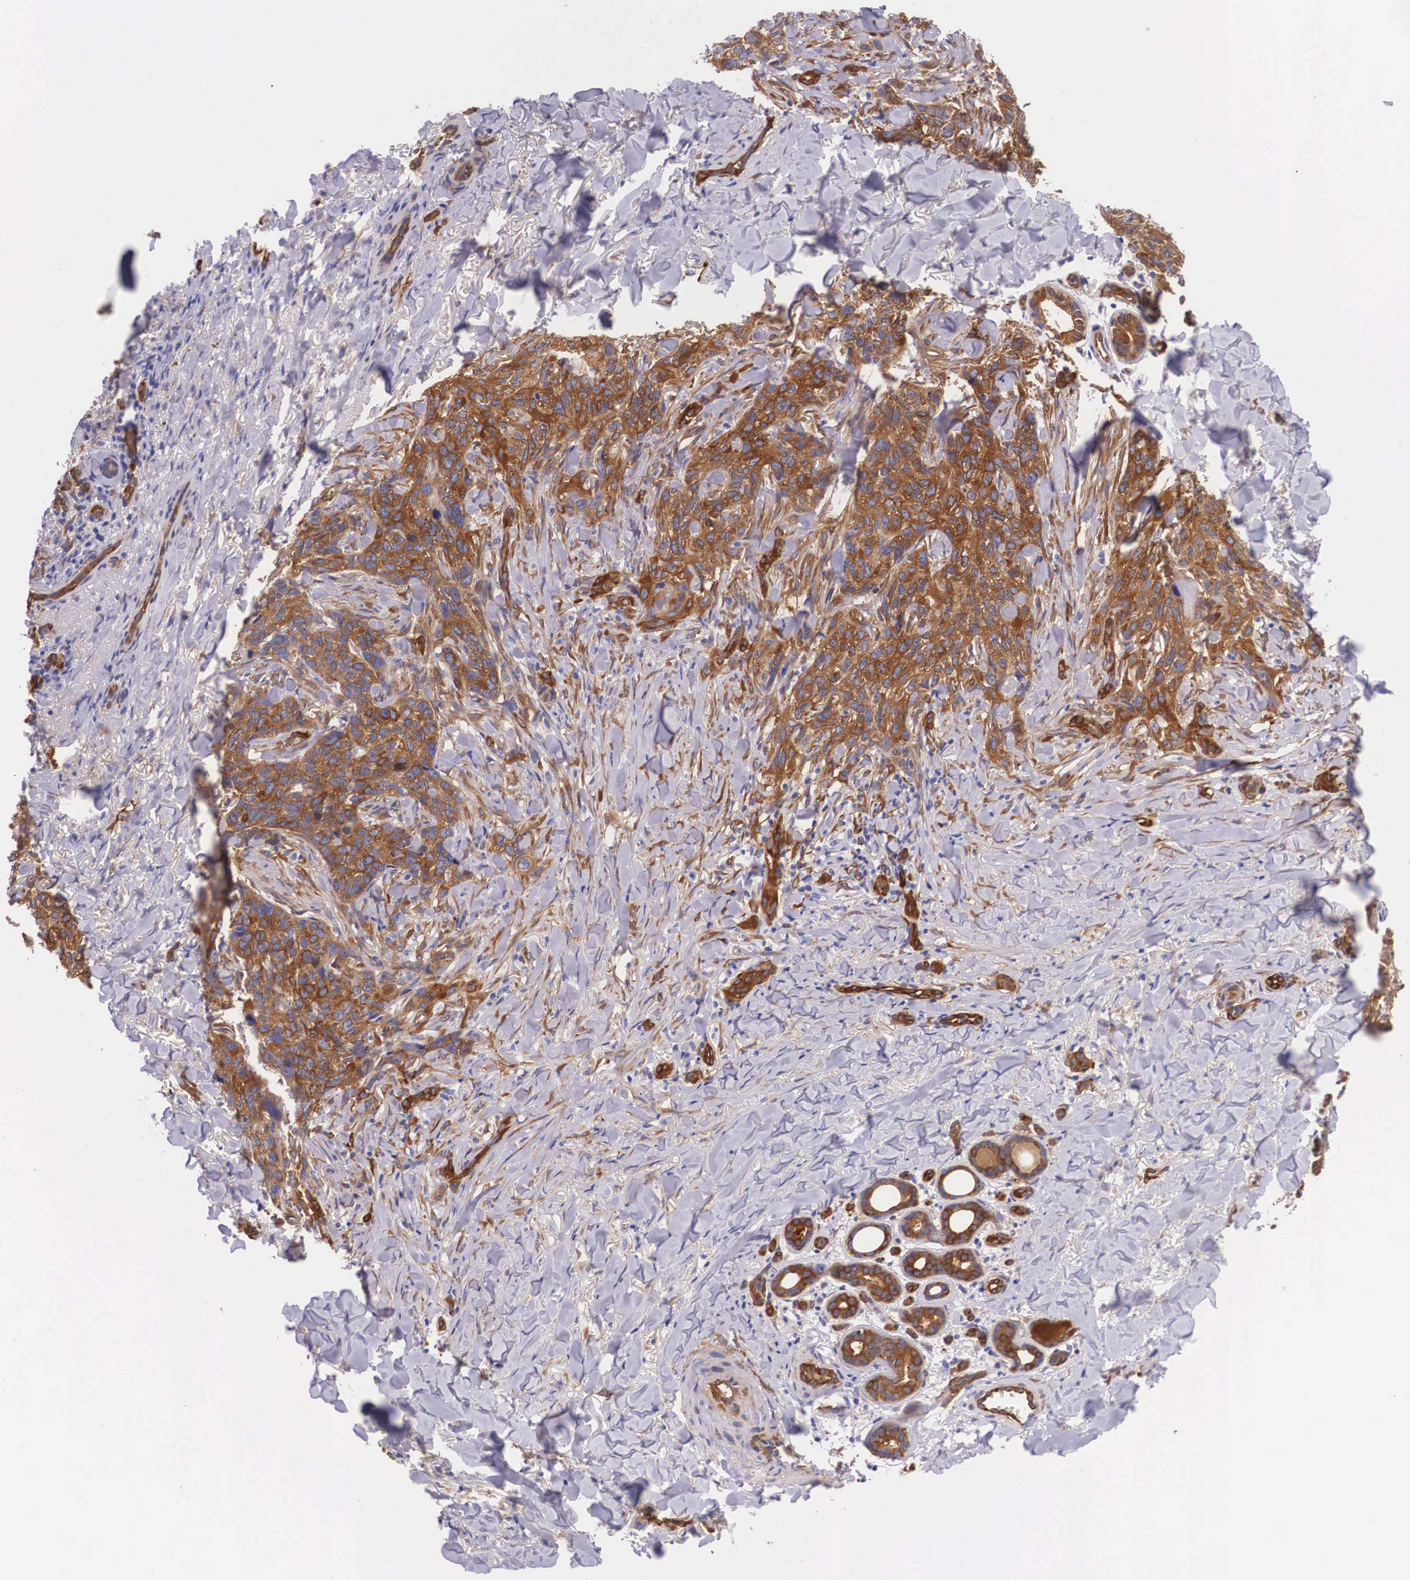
{"staining": {"intensity": "strong", "quantity": ">75%", "location": "cytoplasmic/membranous"}, "tissue": "skin cancer", "cell_type": "Tumor cells", "image_type": "cancer", "snomed": [{"axis": "morphology", "description": "Normal tissue, NOS"}, {"axis": "morphology", "description": "Basal cell carcinoma"}, {"axis": "topography", "description": "Skin"}], "caption": "DAB immunohistochemical staining of skin cancer demonstrates strong cytoplasmic/membranous protein staining in approximately >75% of tumor cells. Using DAB (3,3'-diaminobenzidine) (brown) and hematoxylin (blue) stains, captured at high magnification using brightfield microscopy.", "gene": "BCAR1", "patient": {"sex": "male", "age": 81}}